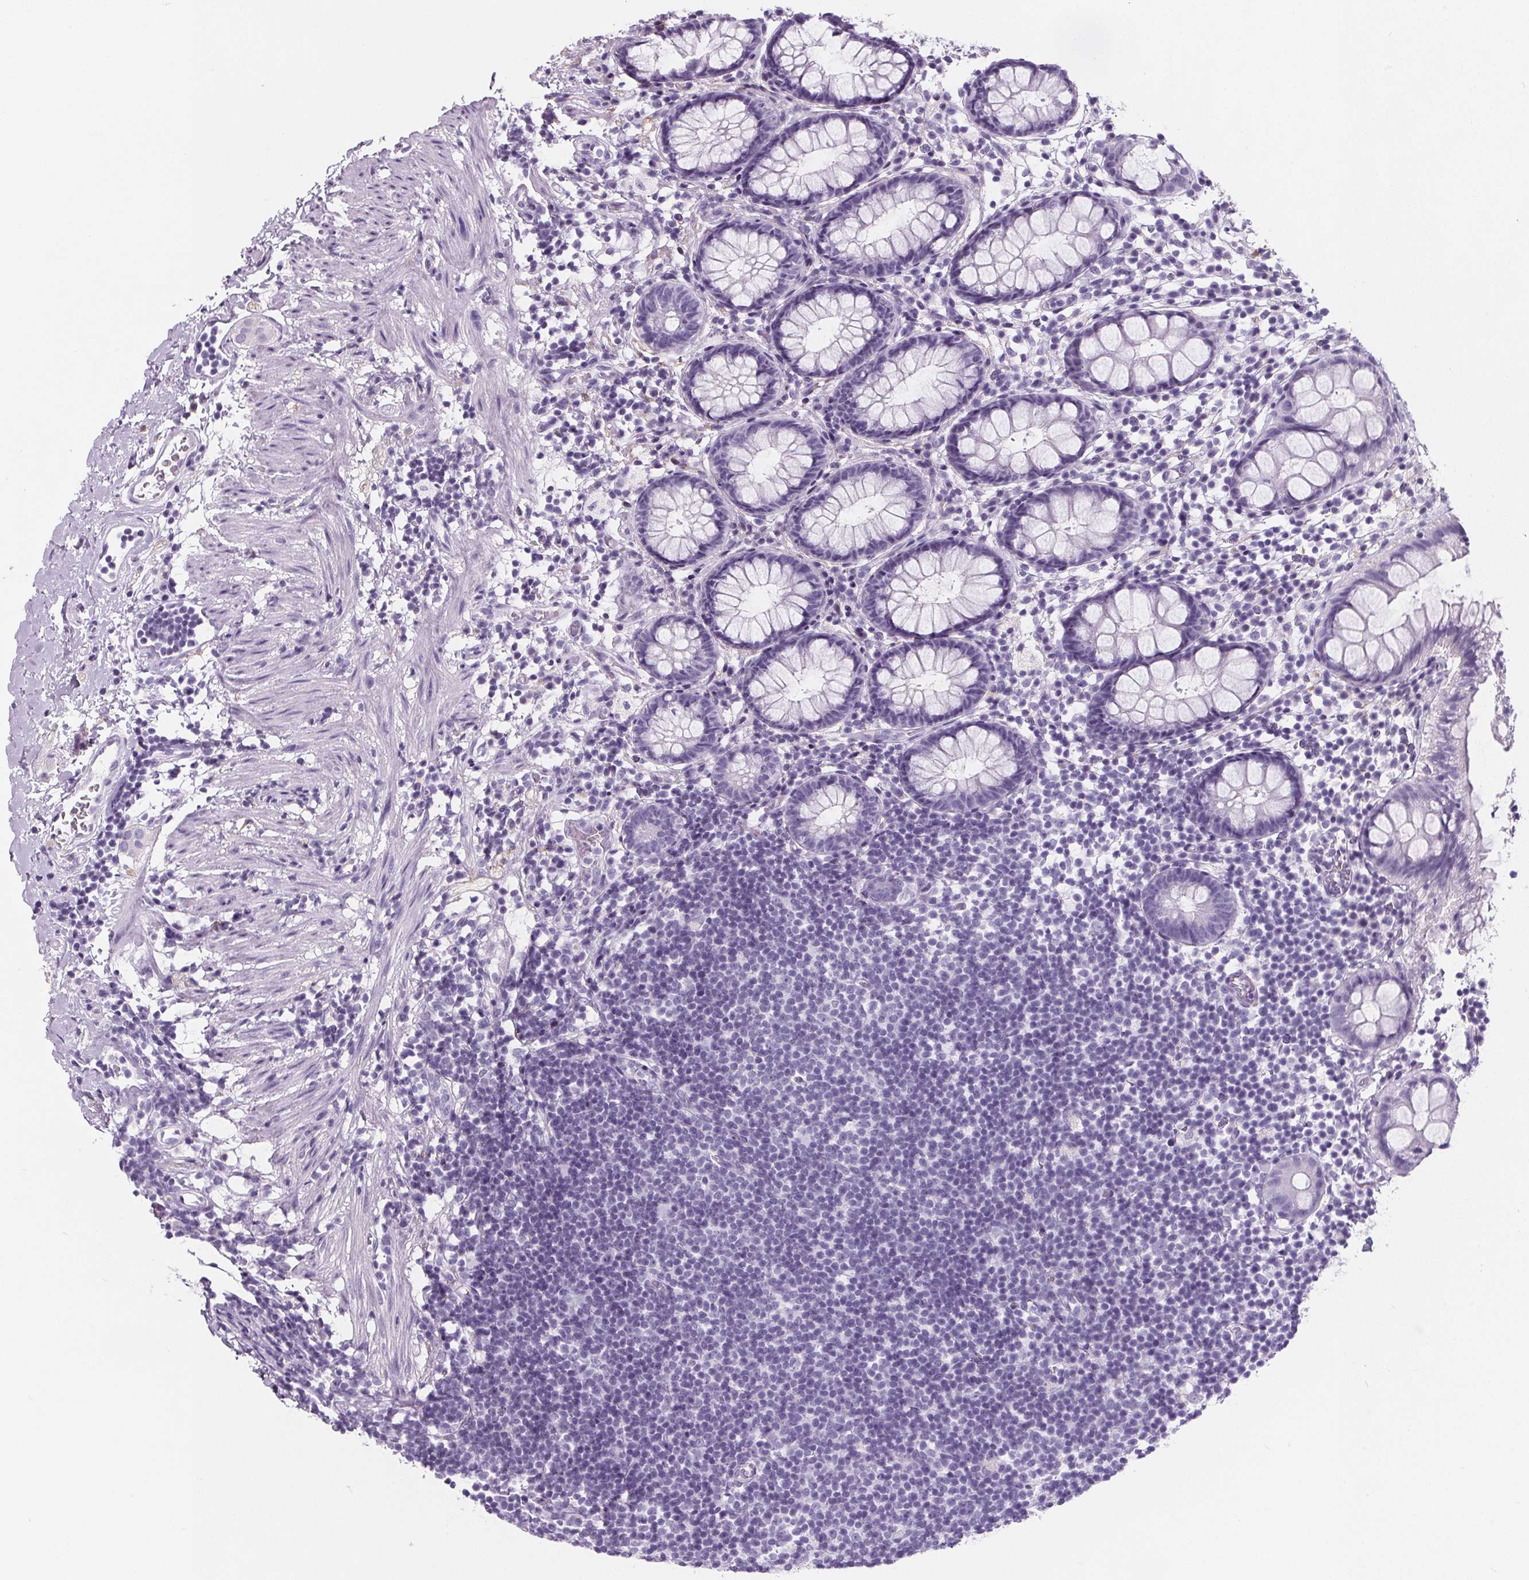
{"staining": {"intensity": "negative", "quantity": "none", "location": "none"}, "tissue": "rectum", "cell_type": "Glandular cells", "image_type": "normal", "snomed": [{"axis": "morphology", "description": "Normal tissue, NOS"}, {"axis": "topography", "description": "Rectum"}], "caption": "Immunohistochemical staining of benign human rectum exhibits no significant positivity in glandular cells. Brightfield microscopy of immunohistochemistry (IHC) stained with DAB (3,3'-diaminobenzidine) (brown) and hematoxylin (blue), captured at high magnification.", "gene": "ADRB1", "patient": {"sex": "female", "age": 62}}